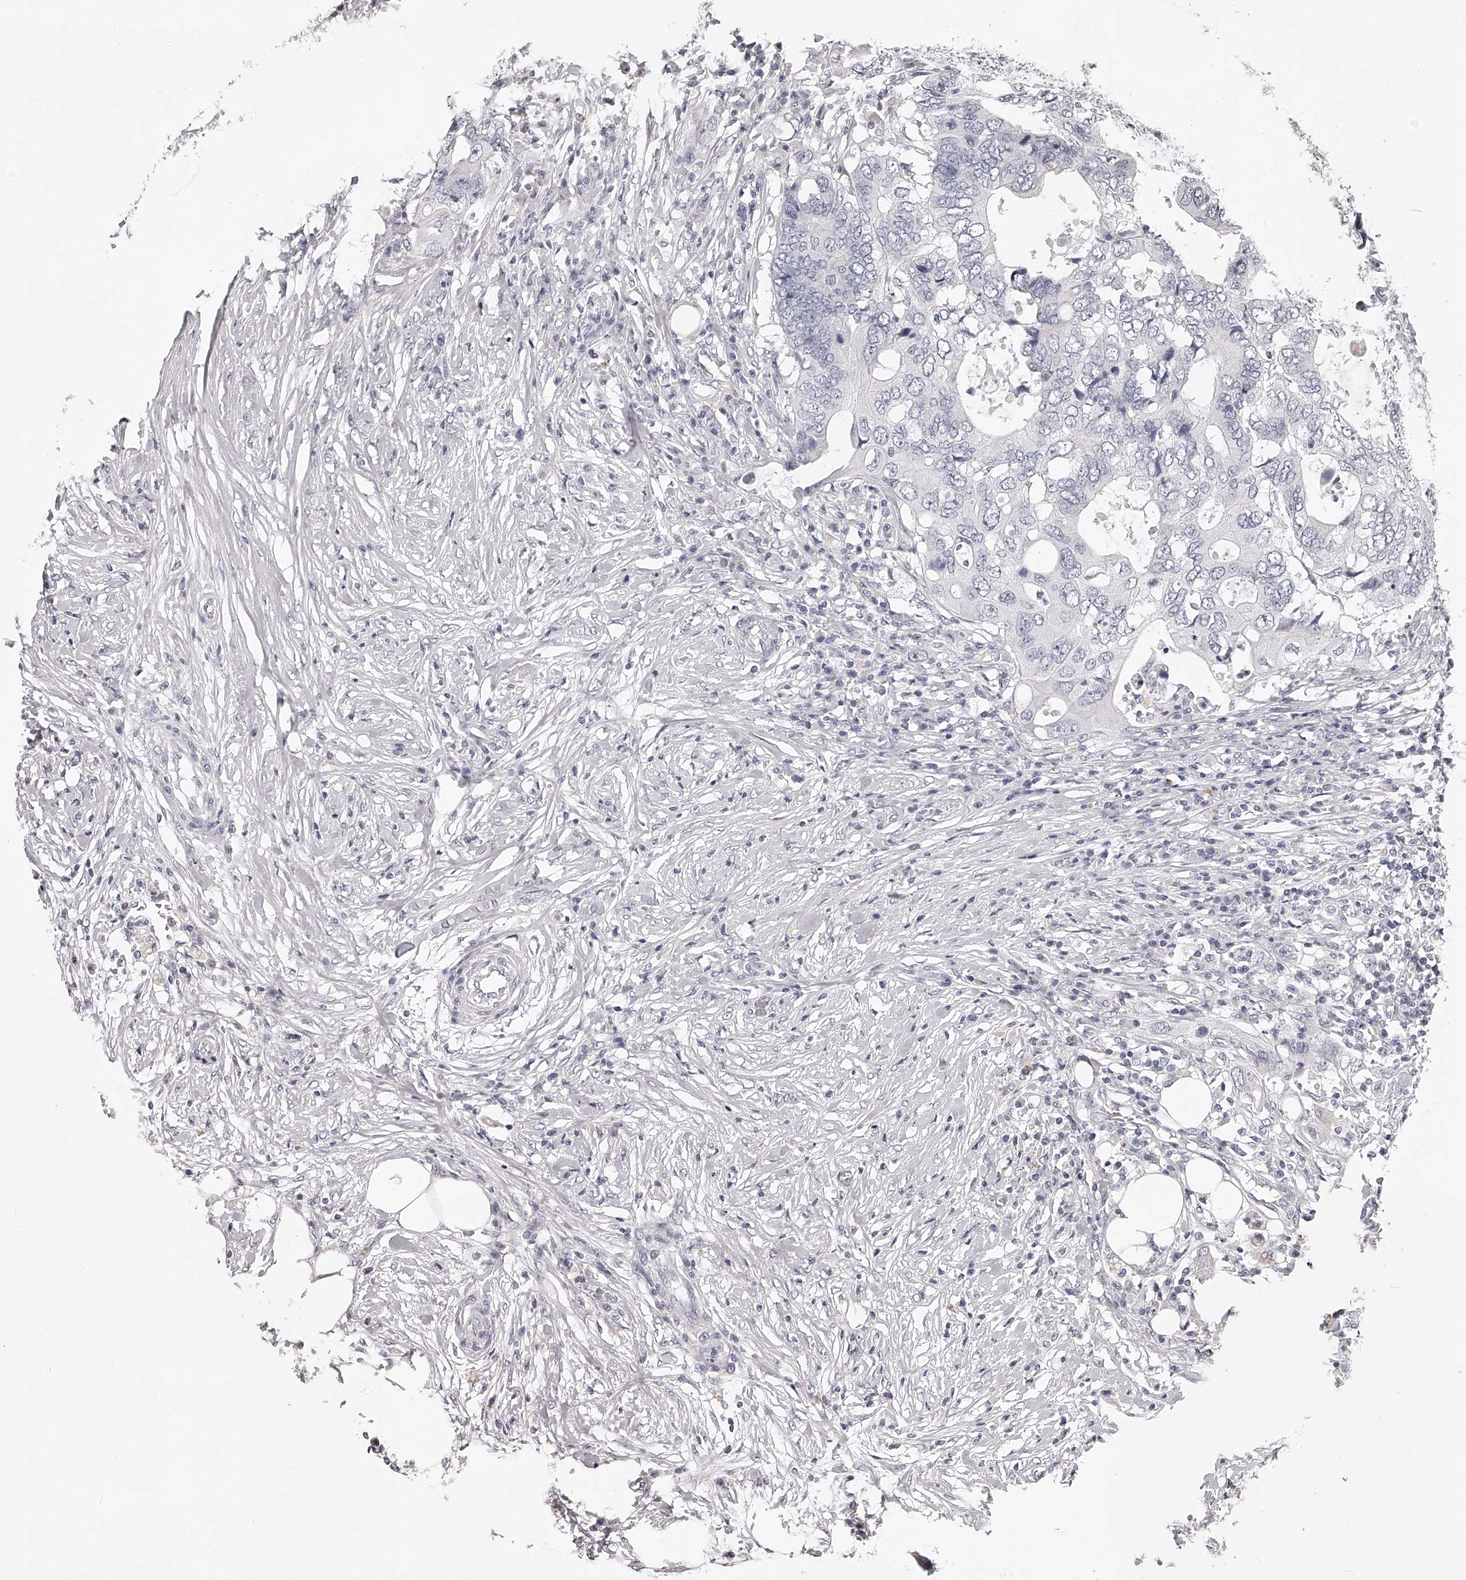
{"staining": {"intensity": "negative", "quantity": "none", "location": "none"}, "tissue": "colorectal cancer", "cell_type": "Tumor cells", "image_type": "cancer", "snomed": [{"axis": "morphology", "description": "Adenocarcinoma, NOS"}, {"axis": "topography", "description": "Colon"}], "caption": "Micrograph shows no significant protein staining in tumor cells of colorectal cancer (adenocarcinoma). (Immunohistochemistry, brightfield microscopy, high magnification).", "gene": "DMRT1", "patient": {"sex": "male", "age": 71}}